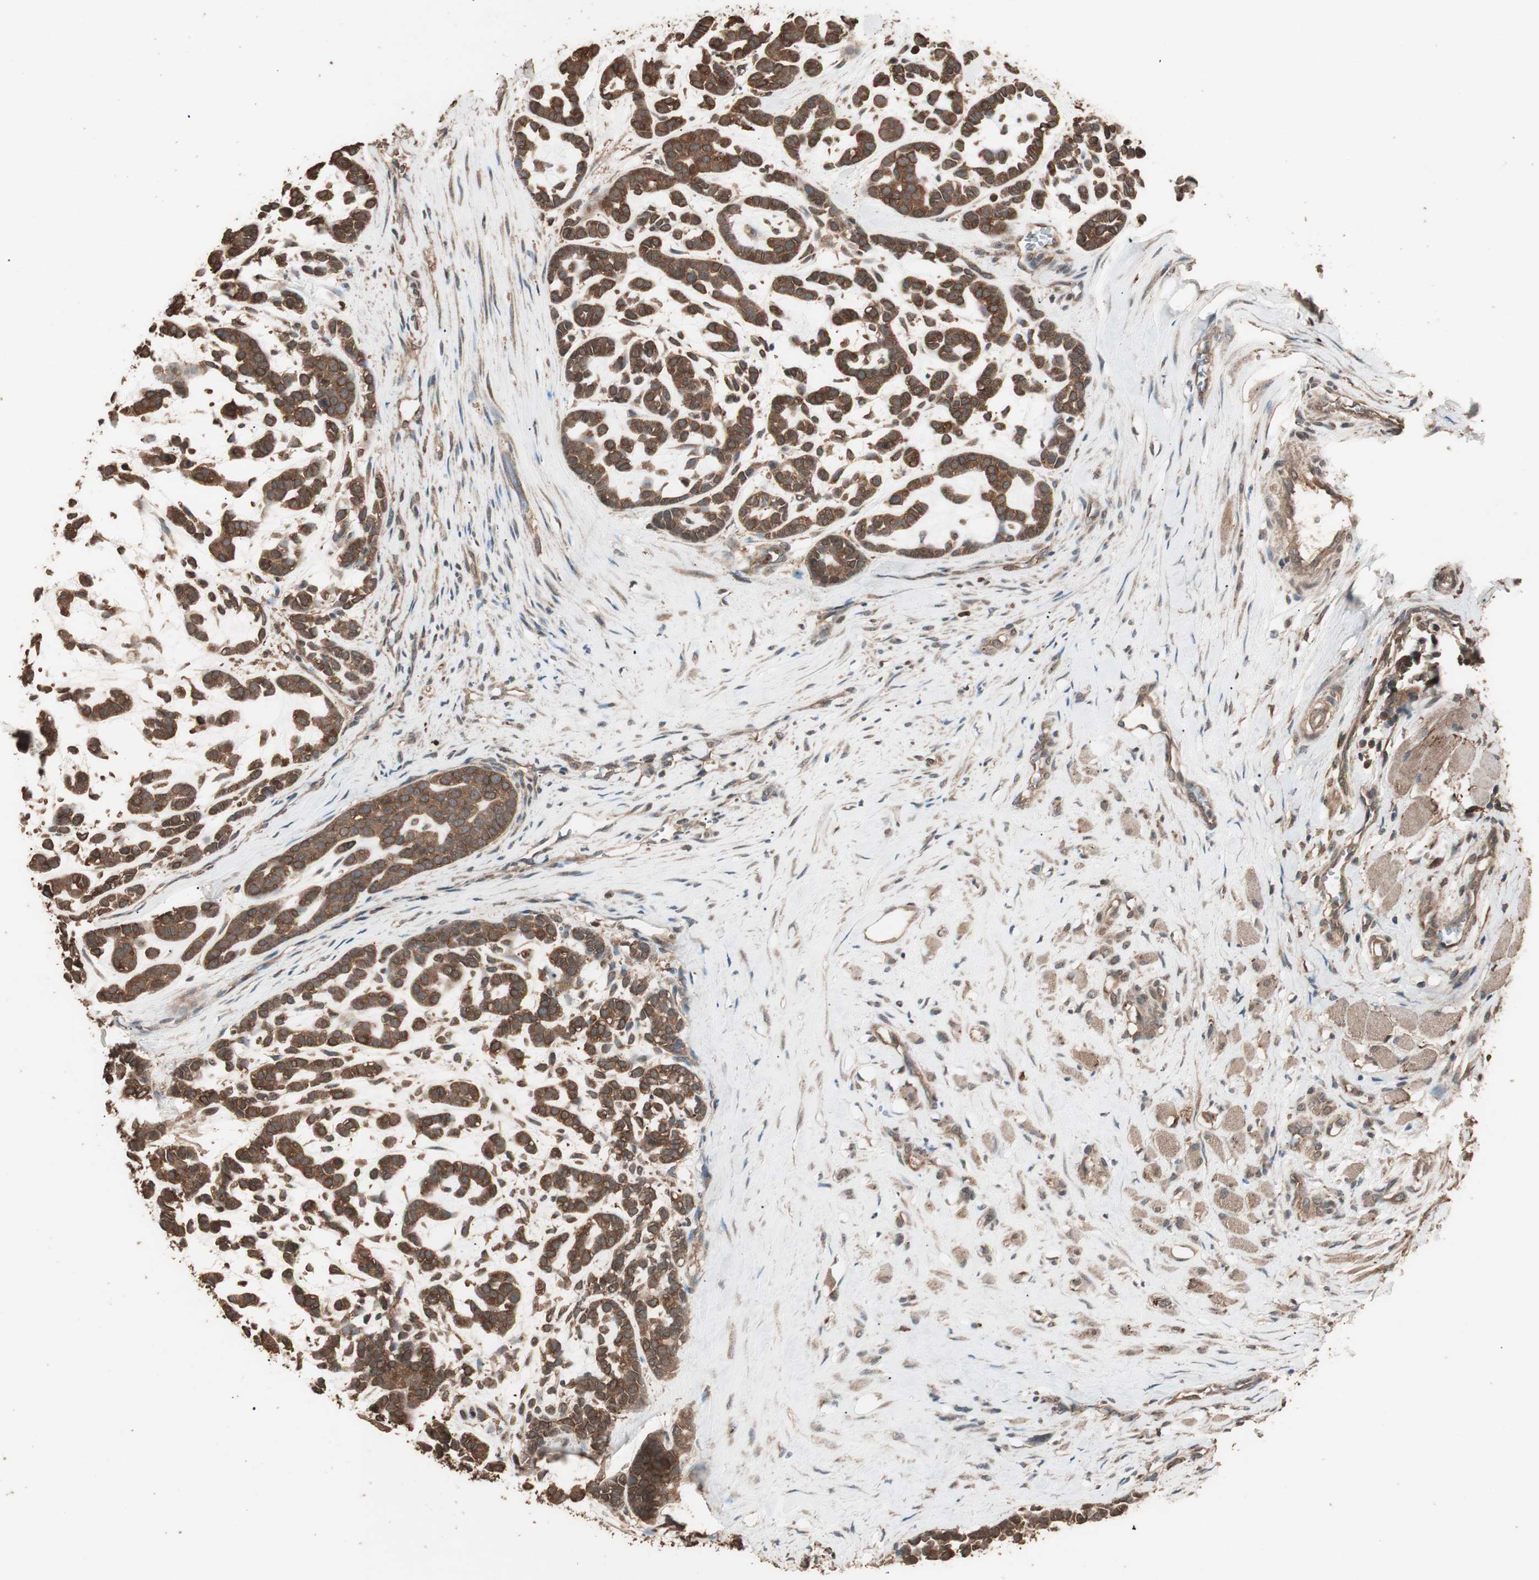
{"staining": {"intensity": "strong", "quantity": ">75%", "location": "cytoplasmic/membranous"}, "tissue": "head and neck cancer", "cell_type": "Tumor cells", "image_type": "cancer", "snomed": [{"axis": "morphology", "description": "Adenocarcinoma, NOS"}, {"axis": "morphology", "description": "Adenoma, NOS"}, {"axis": "topography", "description": "Head-Neck"}], "caption": "There is high levels of strong cytoplasmic/membranous positivity in tumor cells of head and neck adenocarcinoma, as demonstrated by immunohistochemical staining (brown color).", "gene": "CCN4", "patient": {"sex": "female", "age": 55}}